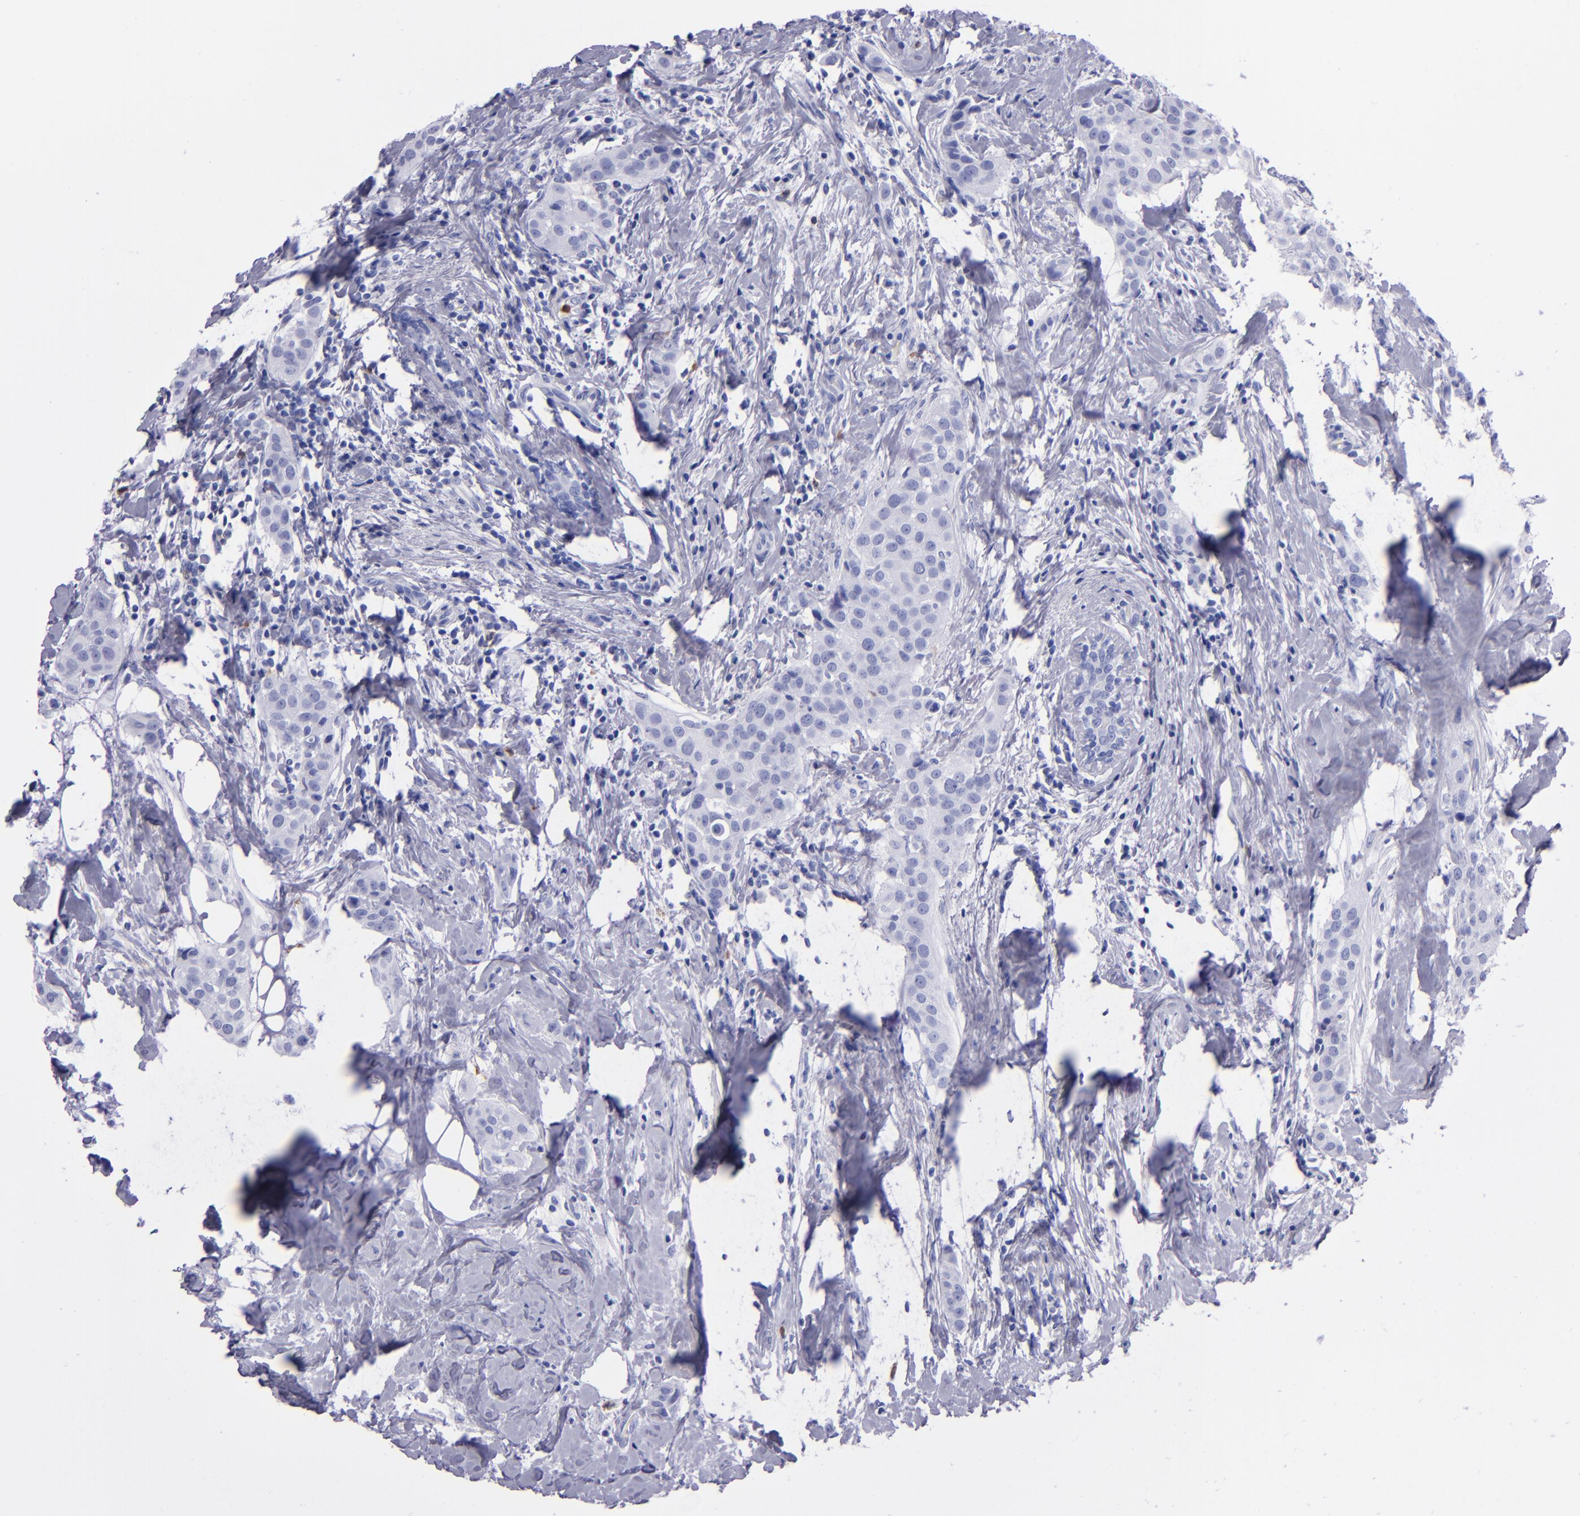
{"staining": {"intensity": "negative", "quantity": "none", "location": "none"}, "tissue": "breast cancer", "cell_type": "Tumor cells", "image_type": "cancer", "snomed": [{"axis": "morphology", "description": "Duct carcinoma"}, {"axis": "topography", "description": "Breast"}], "caption": "There is no significant staining in tumor cells of breast invasive ductal carcinoma. (Stains: DAB immunohistochemistry (IHC) with hematoxylin counter stain, Microscopy: brightfield microscopy at high magnification).", "gene": "CR1", "patient": {"sex": "female", "age": 45}}